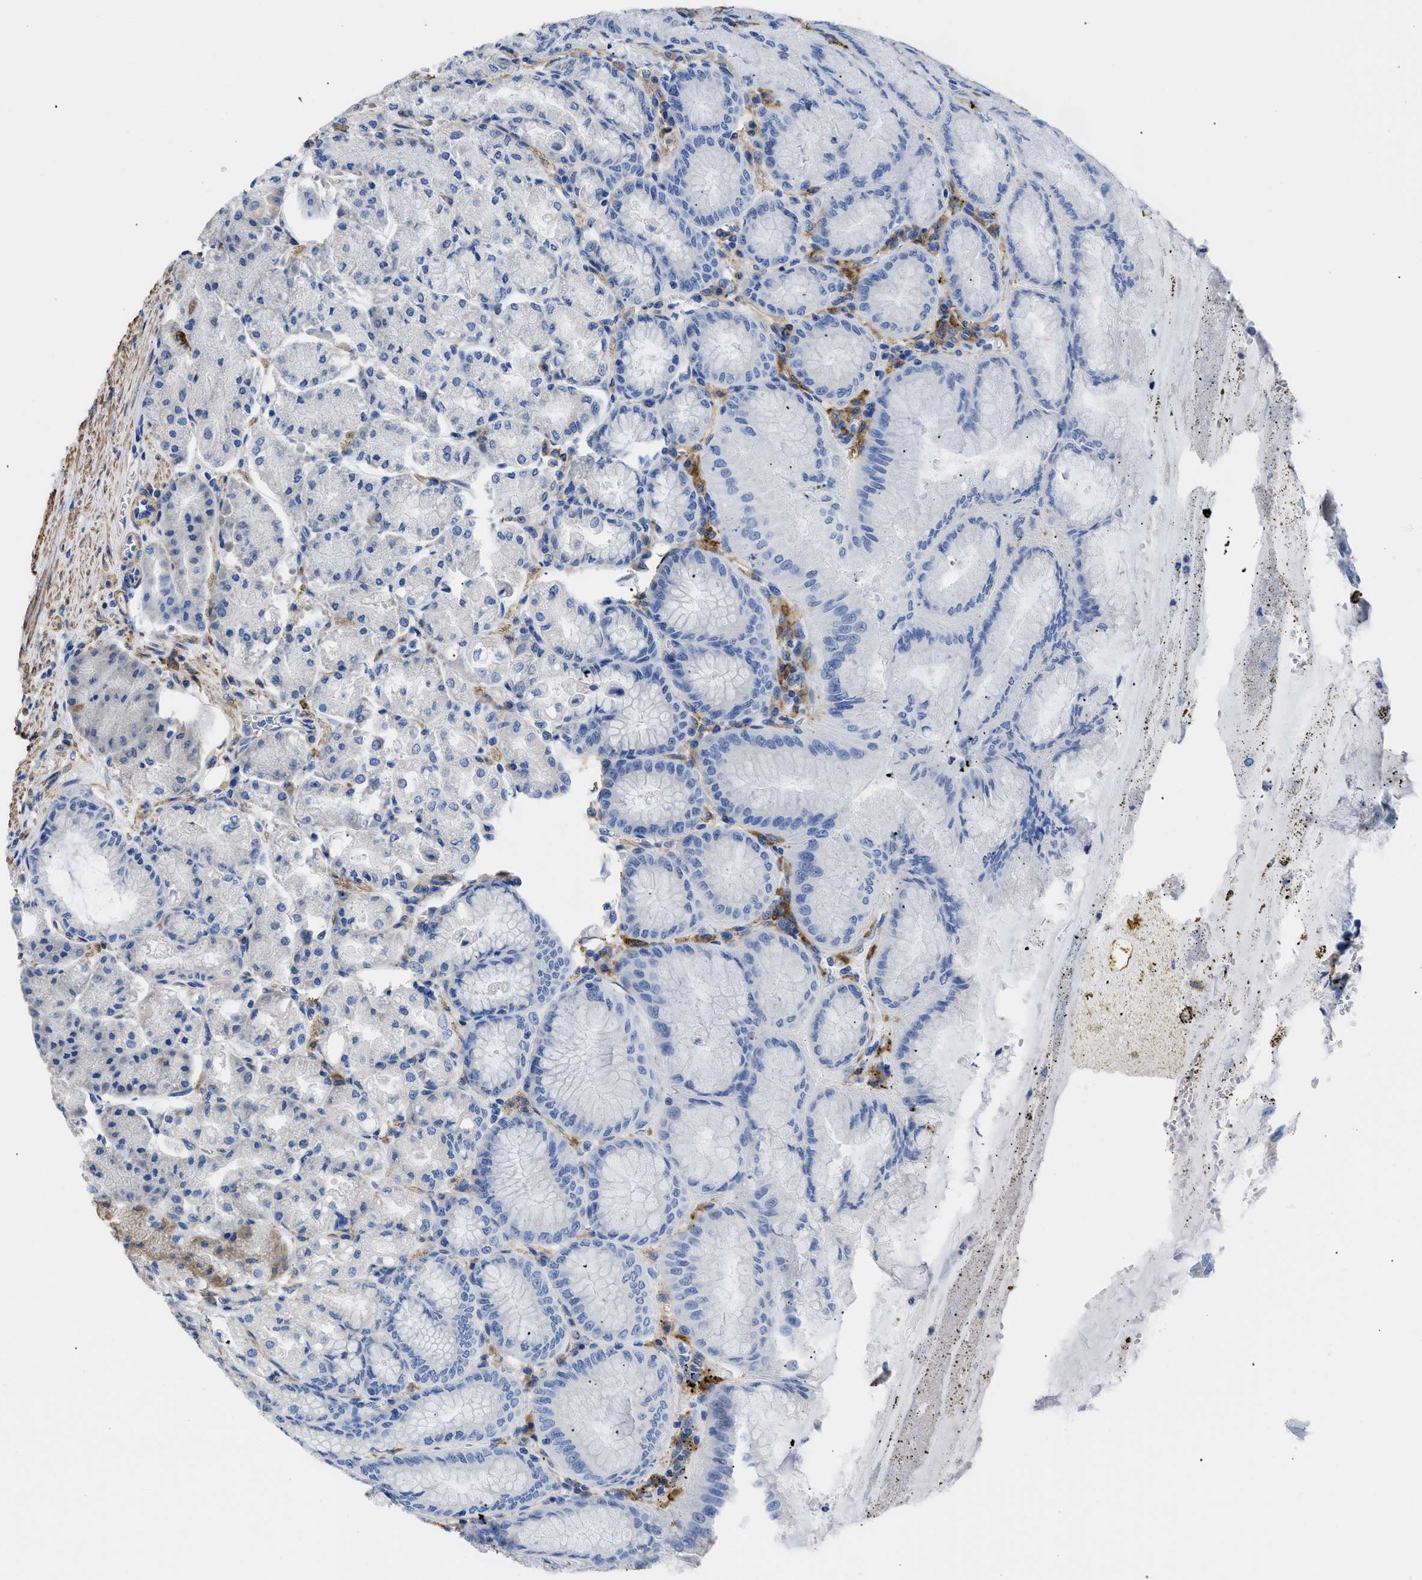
{"staining": {"intensity": "weak", "quantity": "<25%", "location": "cytoplasmic/membranous"}, "tissue": "stomach", "cell_type": "Glandular cells", "image_type": "normal", "snomed": [{"axis": "morphology", "description": "Normal tissue, NOS"}, {"axis": "topography", "description": "Stomach, lower"}], "caption": "Immunohistochemistry (IHC) of benign human stomach shows no expression in glandular cells.", "gene": "HLA", "patient": {"sex": "male", "age": 71}}